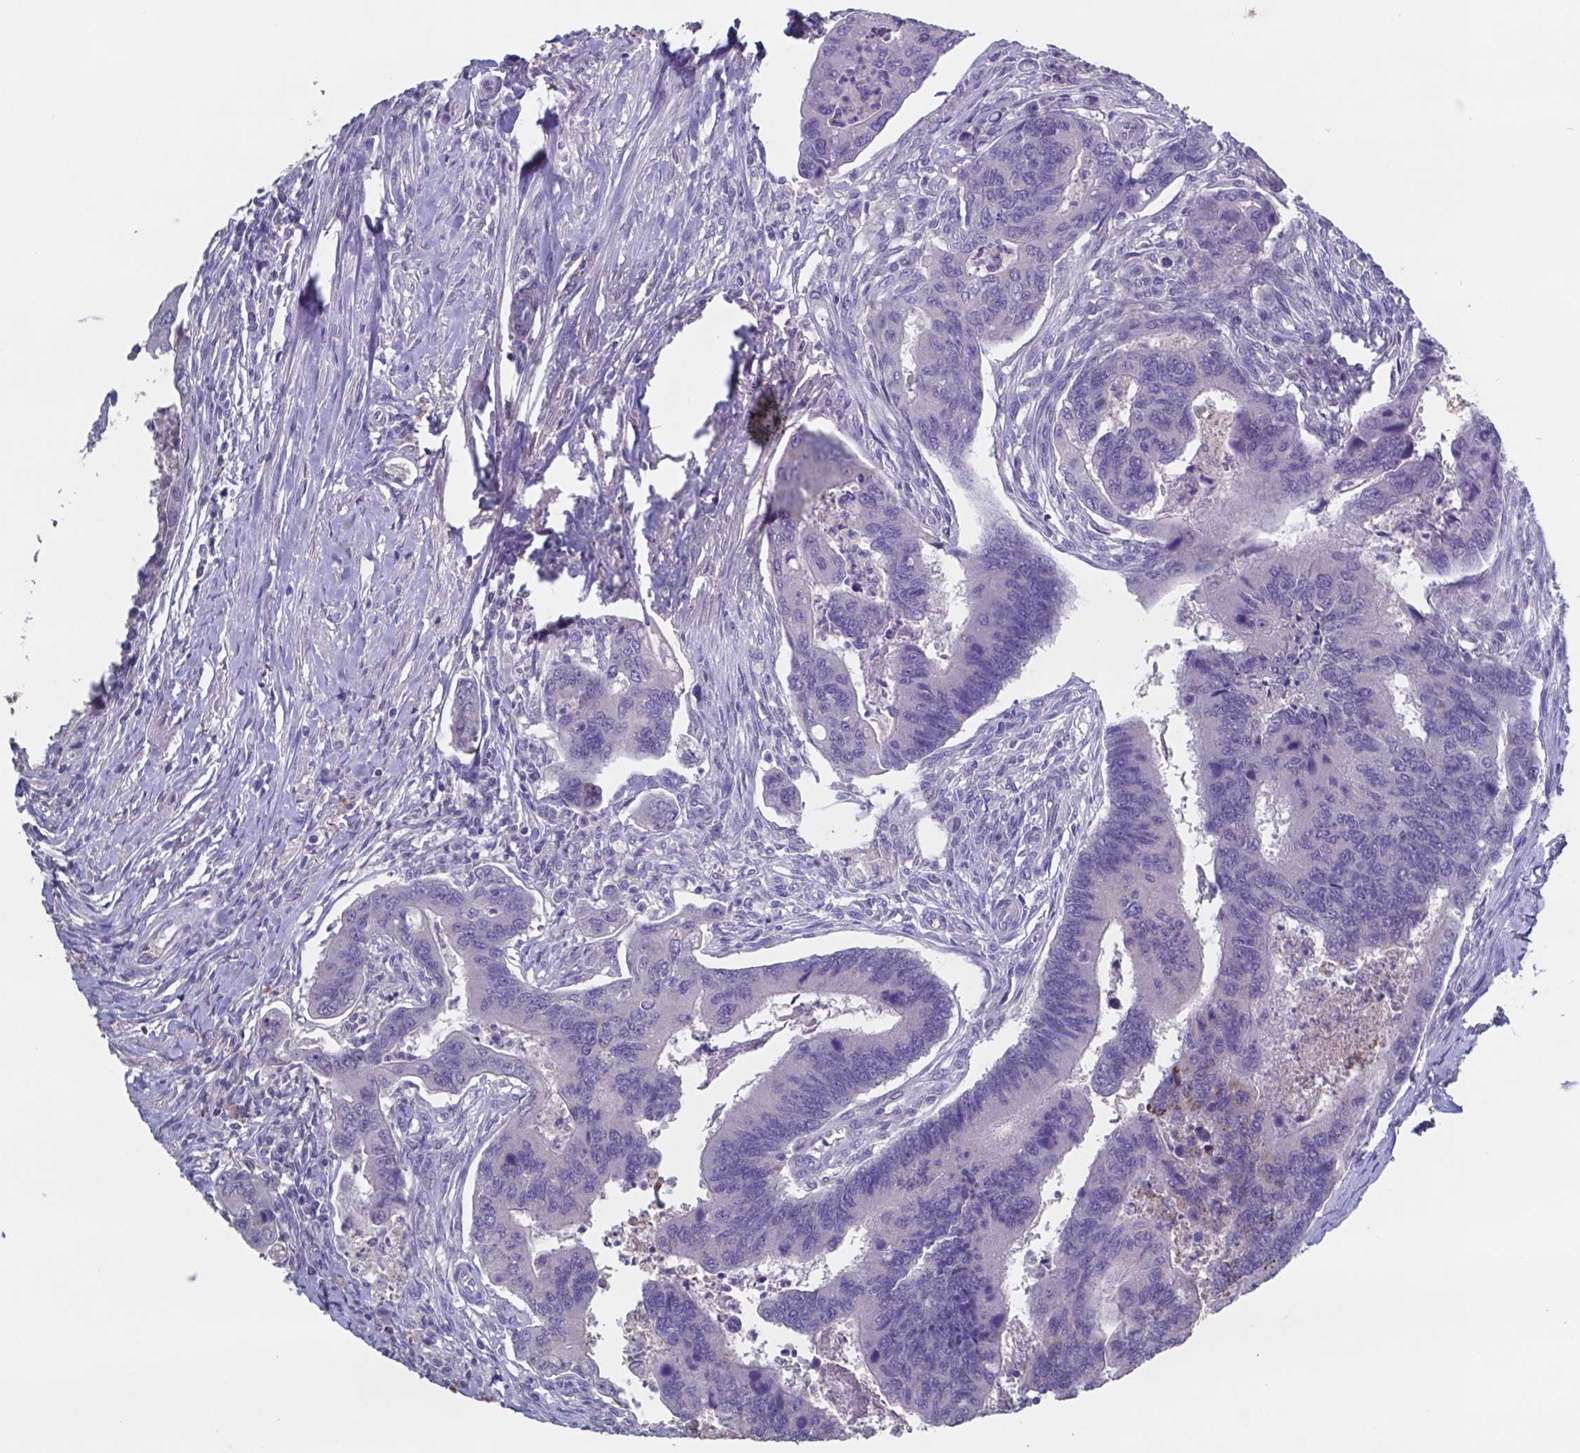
{"staining": {"intensity": "negative", "quantity": "none", "location": "none"}, "tissue": "colorectal cancer", "cell_type": "Tumor cells", "image_type": "cancer", "snomed": [{"axis": "morphology", "description": "Adenocarcinoma, NOS"}, {"axis": "topography", "description": "Colon"}], "caption": "Image shows no significant protein expression in tumor cells of colorectal adenocarcinoma. Nuclei are stained in blue.", "gene": "TTR", "patient": {"sex": "female", "age": 67}}